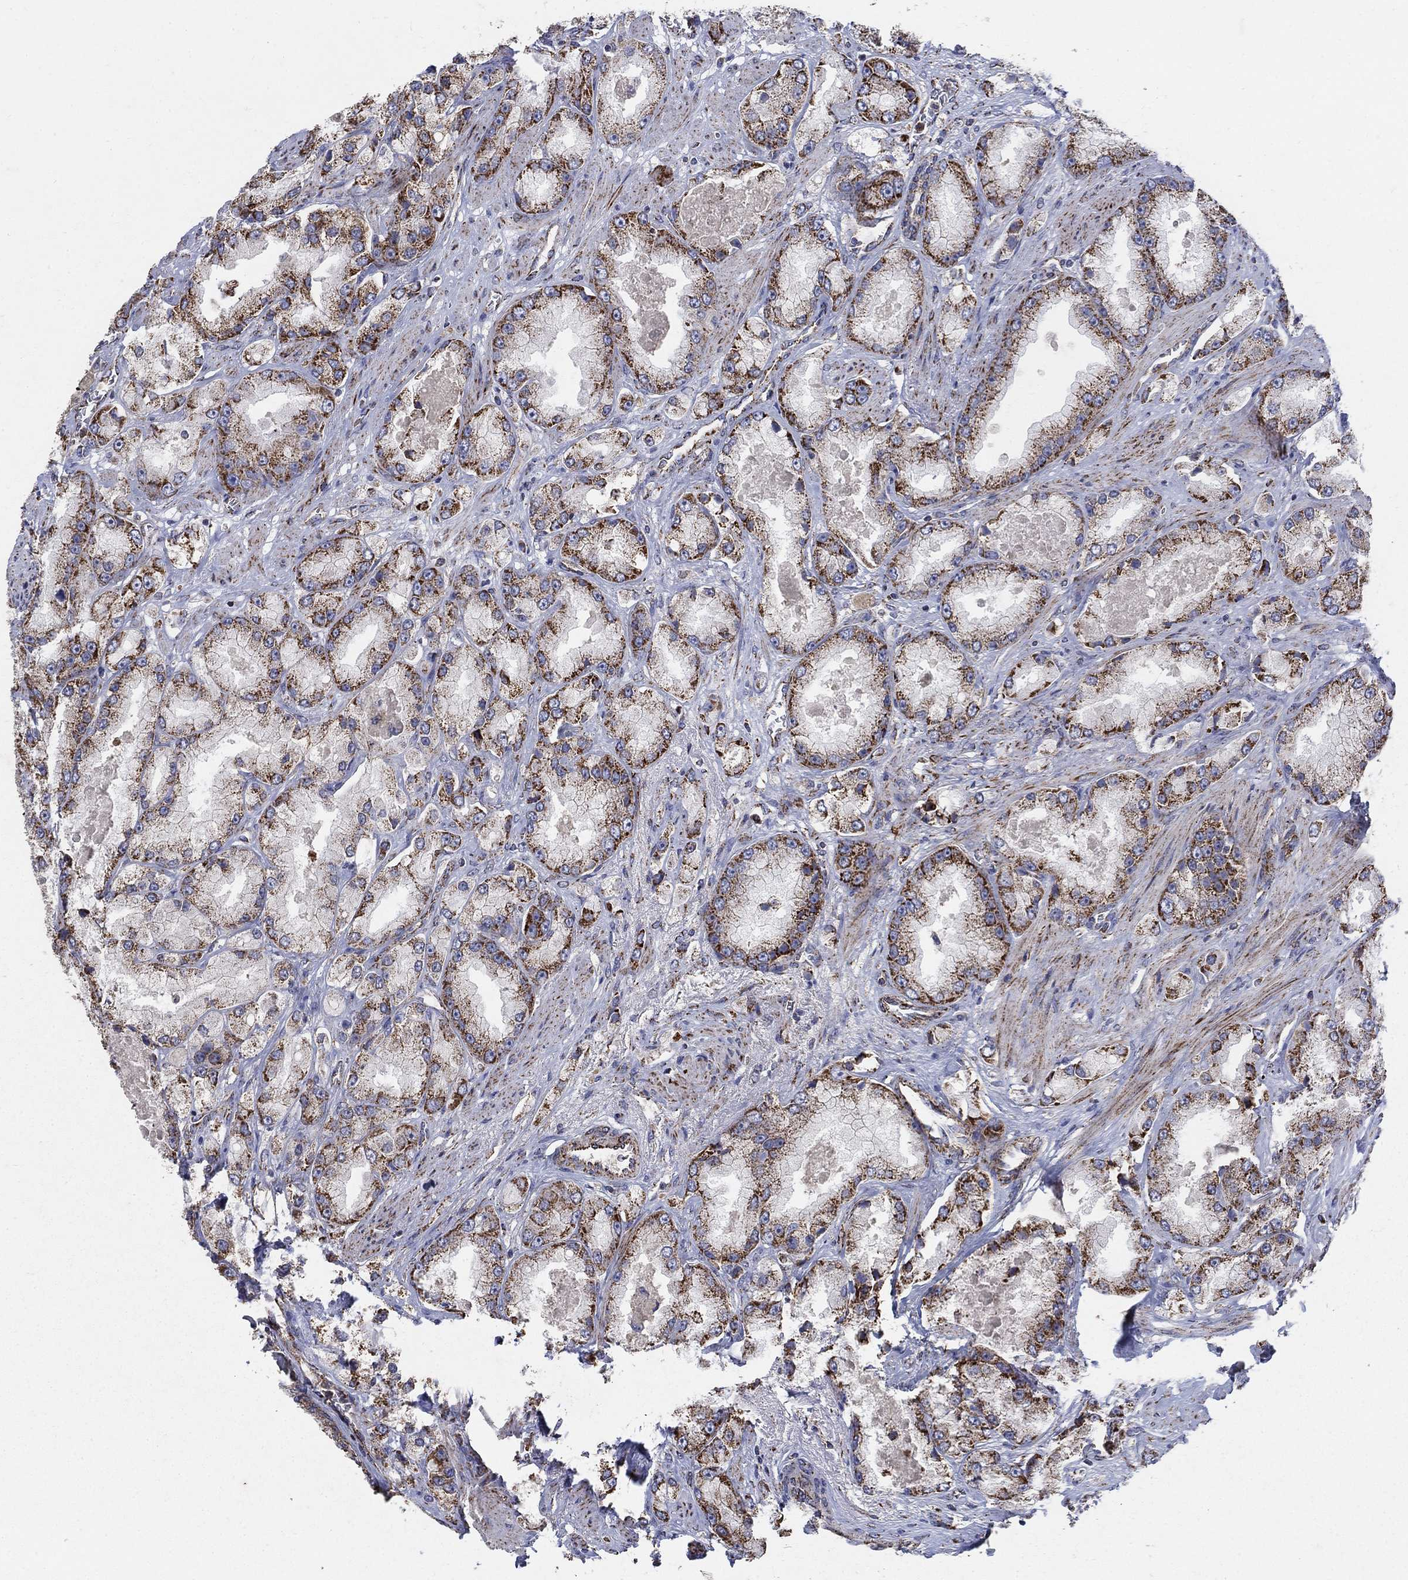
{"staining": {"intensity": "strong", "quantity": "25%-75%", "location": "cytoplasmic/membranous"}, "tissue": "prostate cancer", "cell_type": "Tumor cells", "image_type": "cancer", "snomed": [{"axis": "morphology", "description": "Adenocarcinoma, NOS"}, {"axis": "topography", "description": "Prostate and seminal vesicle, NOS"}, {"axis": "topography", "description": "Prostate"}], "caption": "A high-resolution photomicrograph shows immunohistochemistry staining of prostate cancer (adenocarcinoma), which demonstrates strong cytoplasmic/membranous expression in approximately 25%-75% of tumor cells. (DAB IHC with brightfield microscopy, high magnification).", "gene": "PNPLA2", "patient": {"sex": "male", "age": 64}}